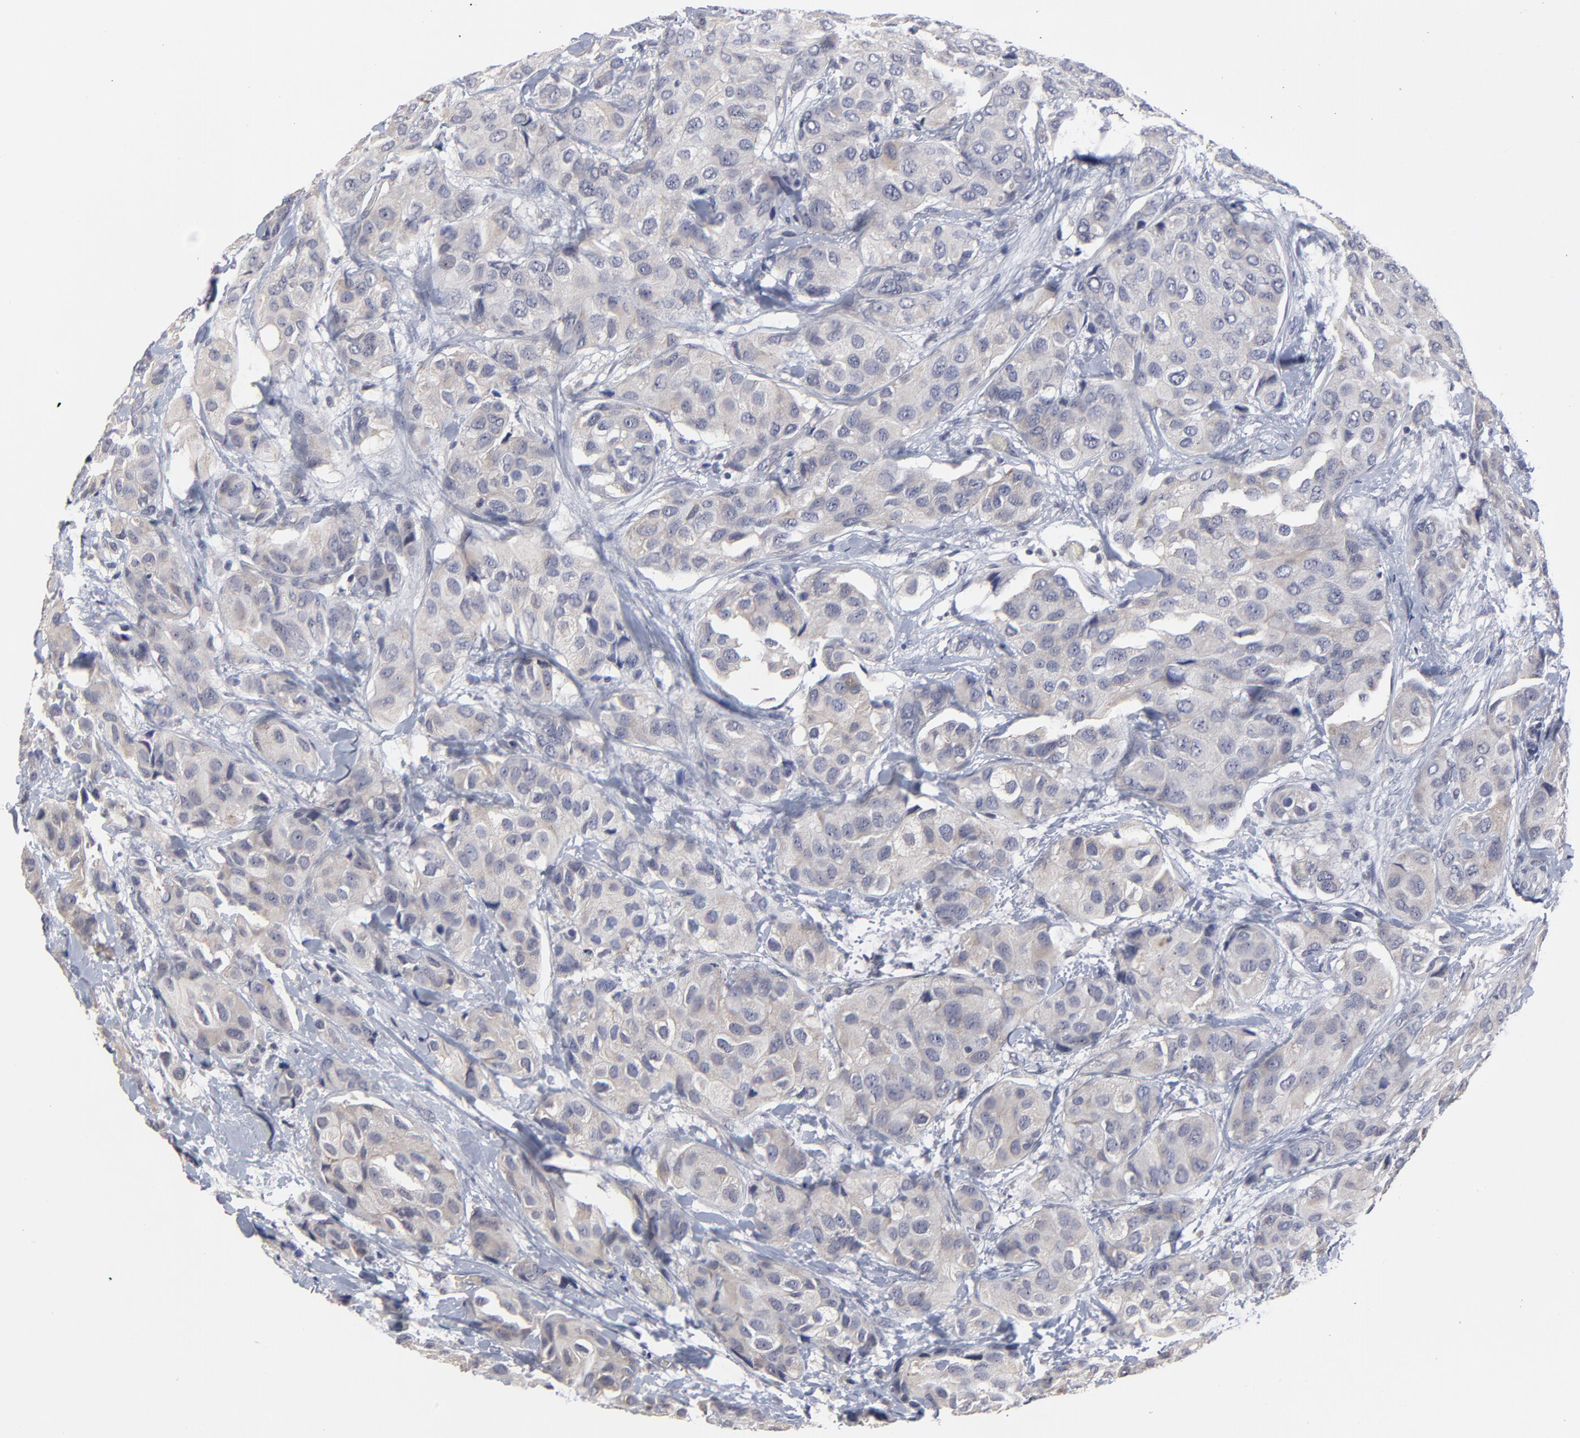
{"staining": {"intensity": "weak", "quantity": "<25%", "location": "cytoplasmic/membranous"}, "tissue": "breast cancer", "cell_type": "Tumor cells", "image_type": "cancer", "snomed": [{"axis": "morphology", "description": "Duct carcinoma"}, {"axis": "topography", "description": "Breast"}], "caption": "IHC micrograph of neoplastic tissue: breast cancer stained with DAB (3,3'-diaminobenzidine) demonstrates no significant protein staining in tumor cells.", "gene": "MAGEA10", "patient": {"sex": "female", "age": 68}}